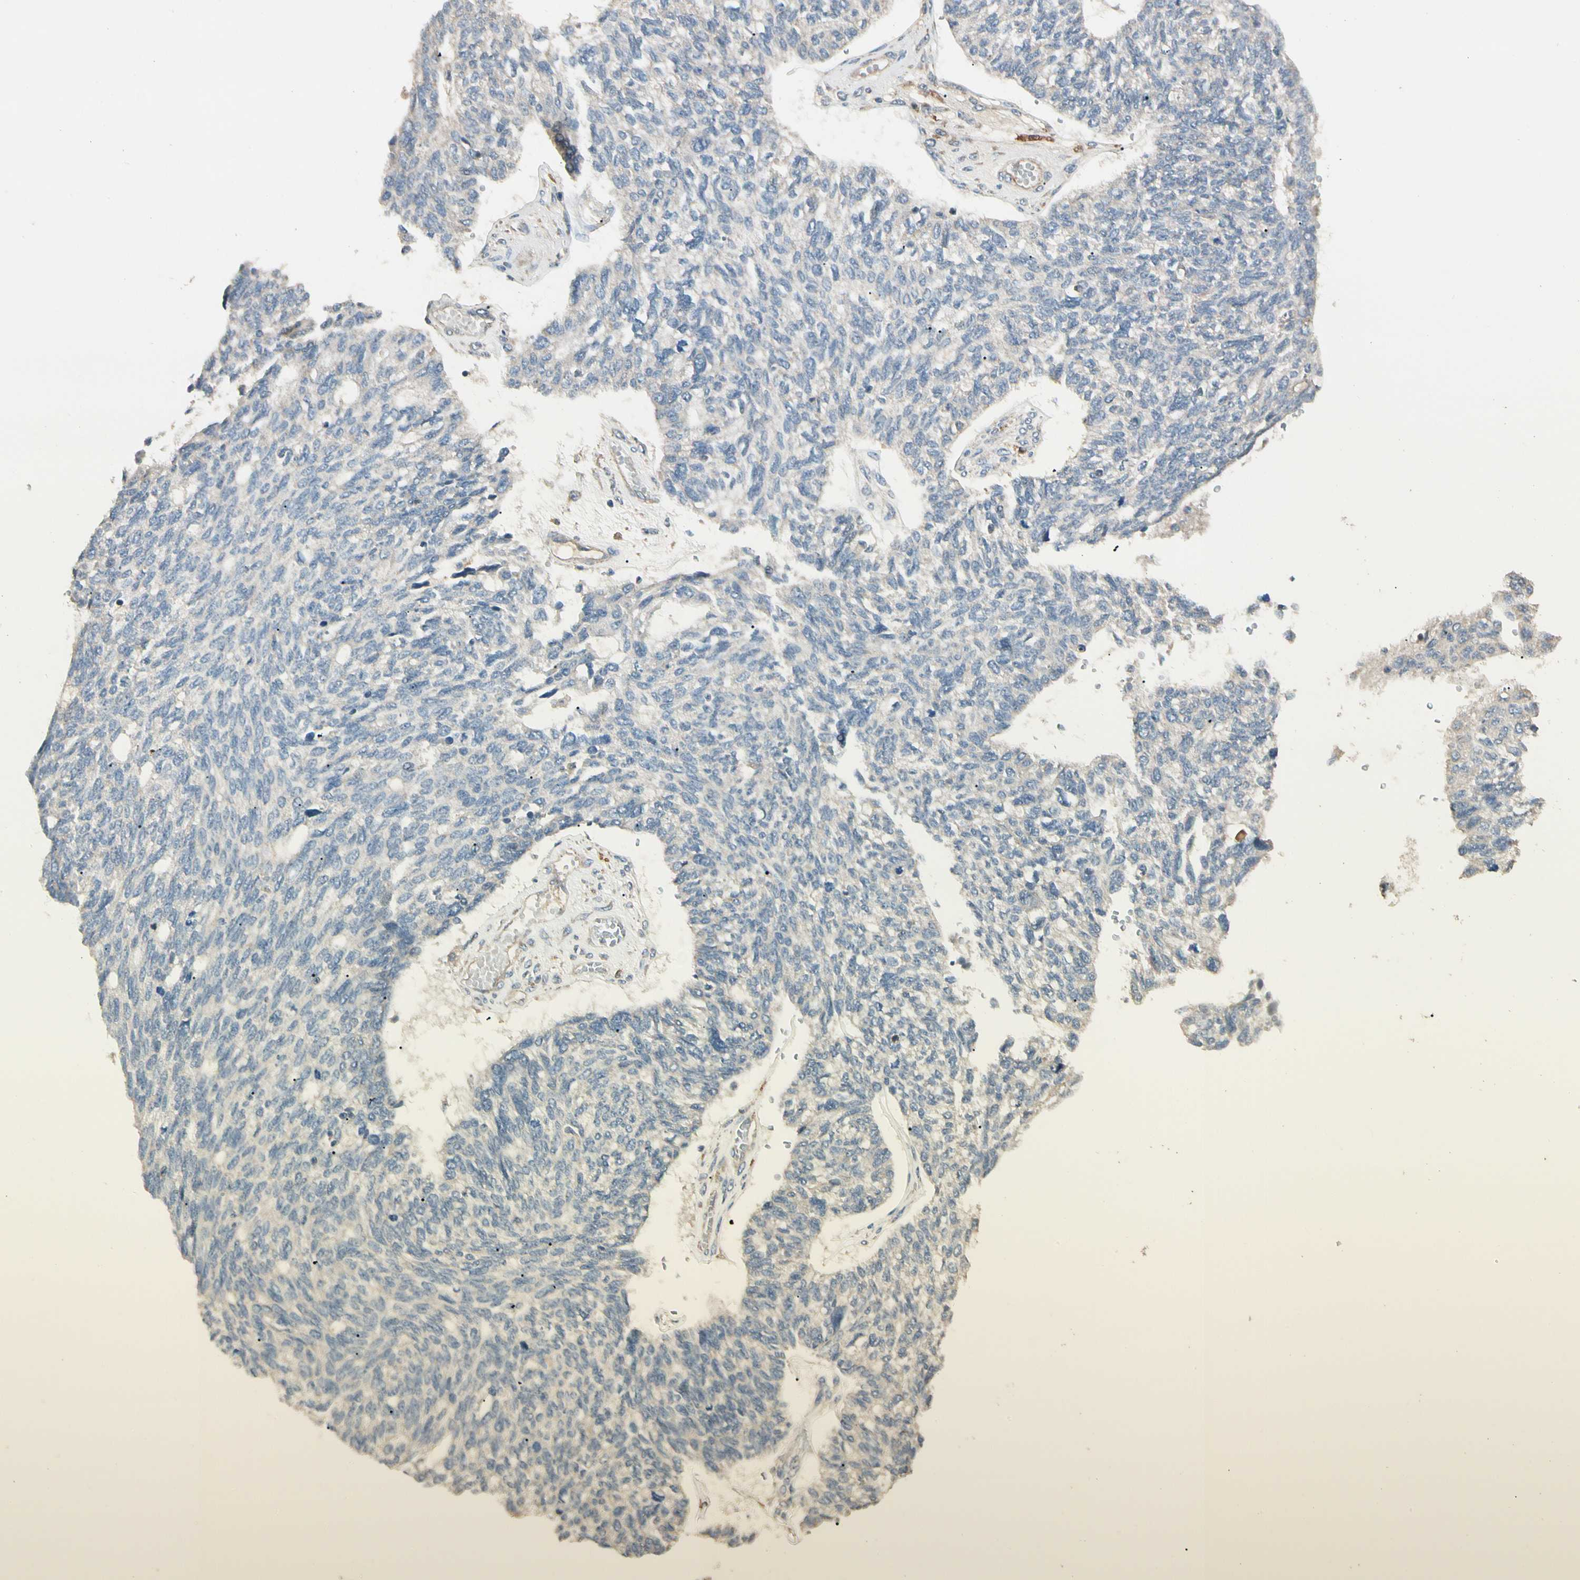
{"staining": {"intensity": "weak", "quantity": "<25%", "location": "cytoplasmic/membranous"}, "tissue": "ovarian cancer", "cell_type": "Tumor cells", "image_type": "cancer", "snomed": [{"axis": "morphology", "description": "Cystadenocarcinoma, serous, NOS"}, {"axis": "topography", "description": "Ovary"}], "caption": "Tumor cells show no significant expression in ovarian serous cystadenocarcinoma. Brightfield microscopy of immunohistochemistry stained with DAB (3,3'-diaminobenzidine) (brown) and hematoxylin (blue), captured at high magnification.", "gene": "CDH6", "patient": {"sex": "female", "age": 79}}